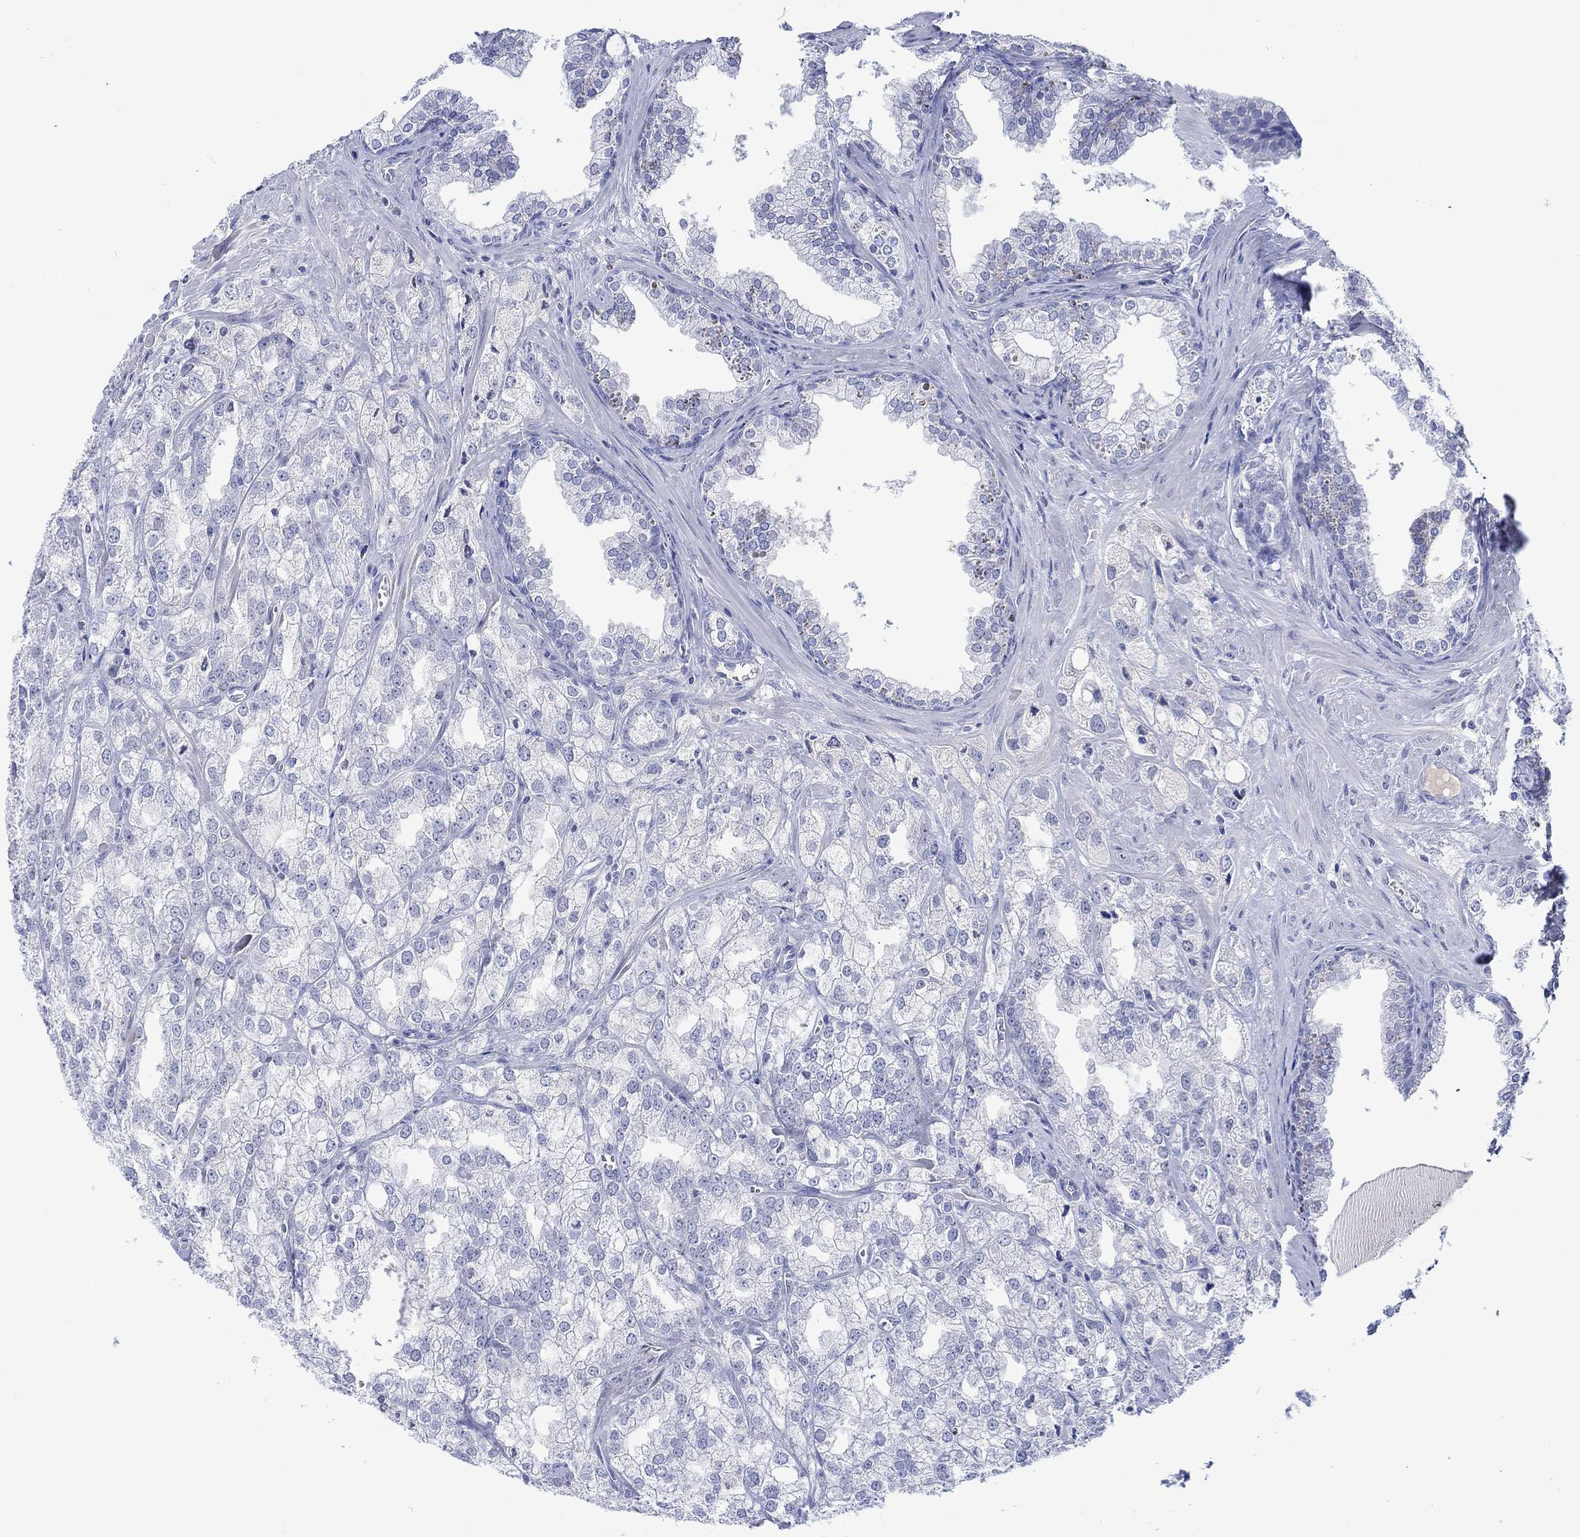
{"staining": {"intensity": "negative", "quantity": "none", "location": "none"}, "tissue": "prostate cancer", "cell_type": "Tumor cells", "image_type": "cancer", "snomed": [{"axis": "morphology", "description": "Adenocarcinoma, NOS"}, {"axis": "topography", "description": "Prostate"}], "caption": "A histopathology image of human prostate cancer is negative for staining in tumor cells.", "gene": "CACNG3", "patient": {"sex": "male", "age": 70}}